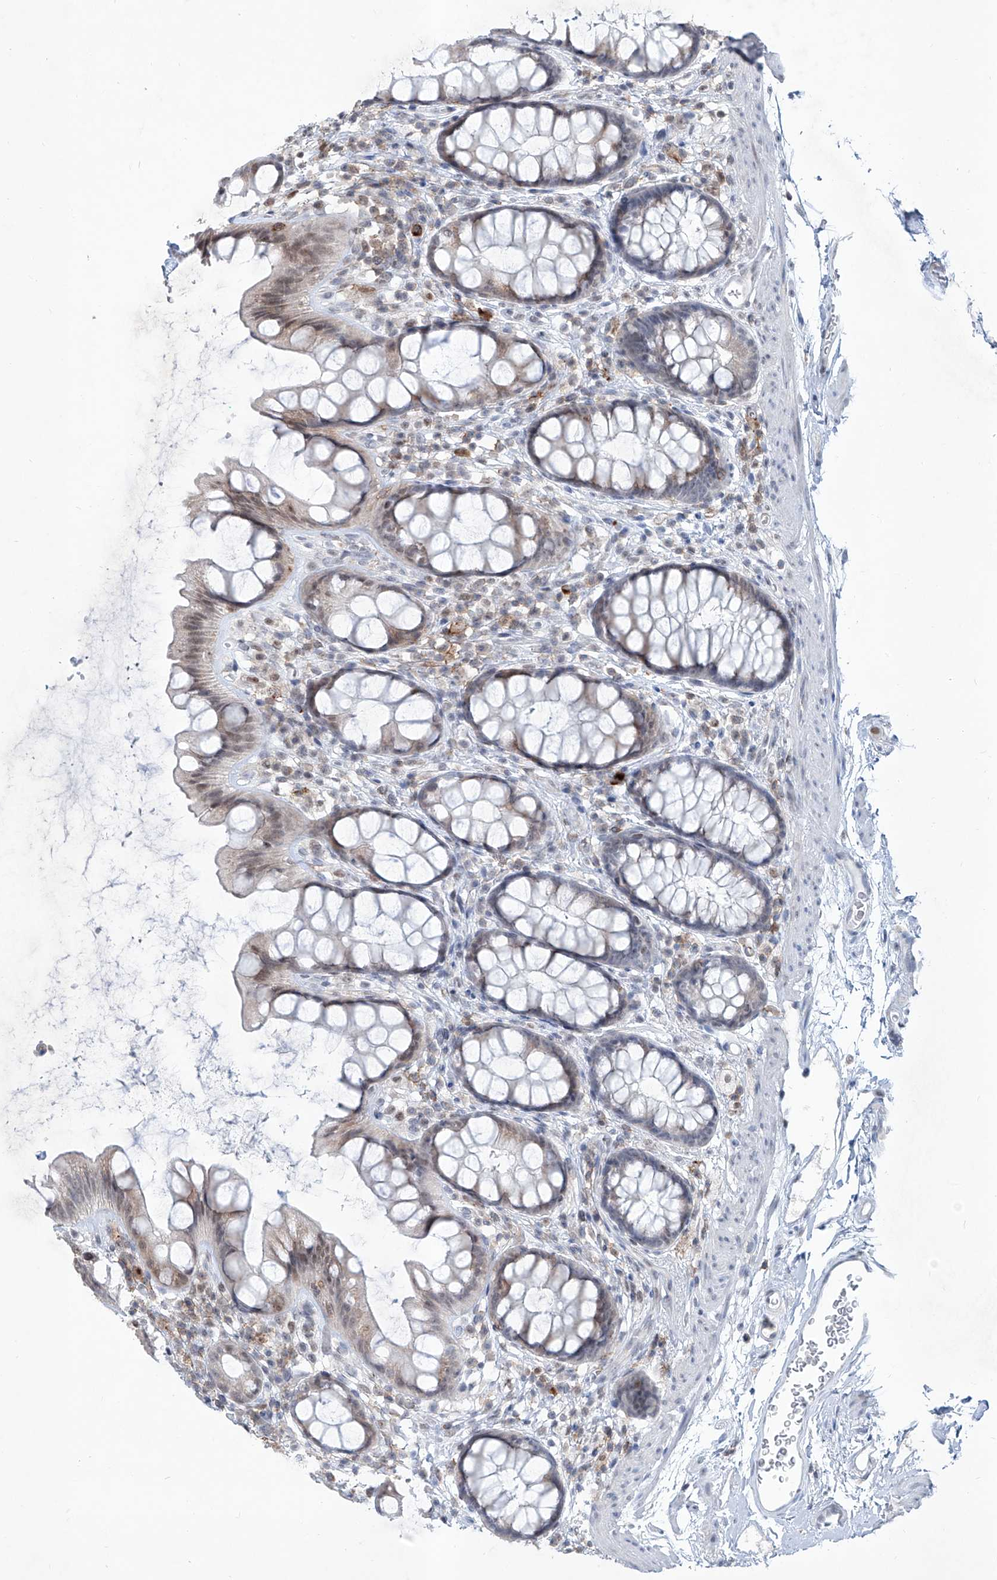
{"staining": {"intensity": "weak", "quantity": "25%-75%", "location": "cytoplasmic/membranous,nuclear"}, "tissue": "rectum", "cell_type": "Glandular cells", "image_type": "normal", "snomed": [{"axis": "morphology", "description": "Normal tissue, NOS"}, {"axis": "topography", "description": "Rectum"}], "caption": "This image displays immunohistochemistry staining of normal rectum, with low weak cytoplasmic/membranous,nuclear expression in about 25%-75% of glandular cells.", "gene": "ZBTB48", "patient": {"sex": "female", "age": 65}}